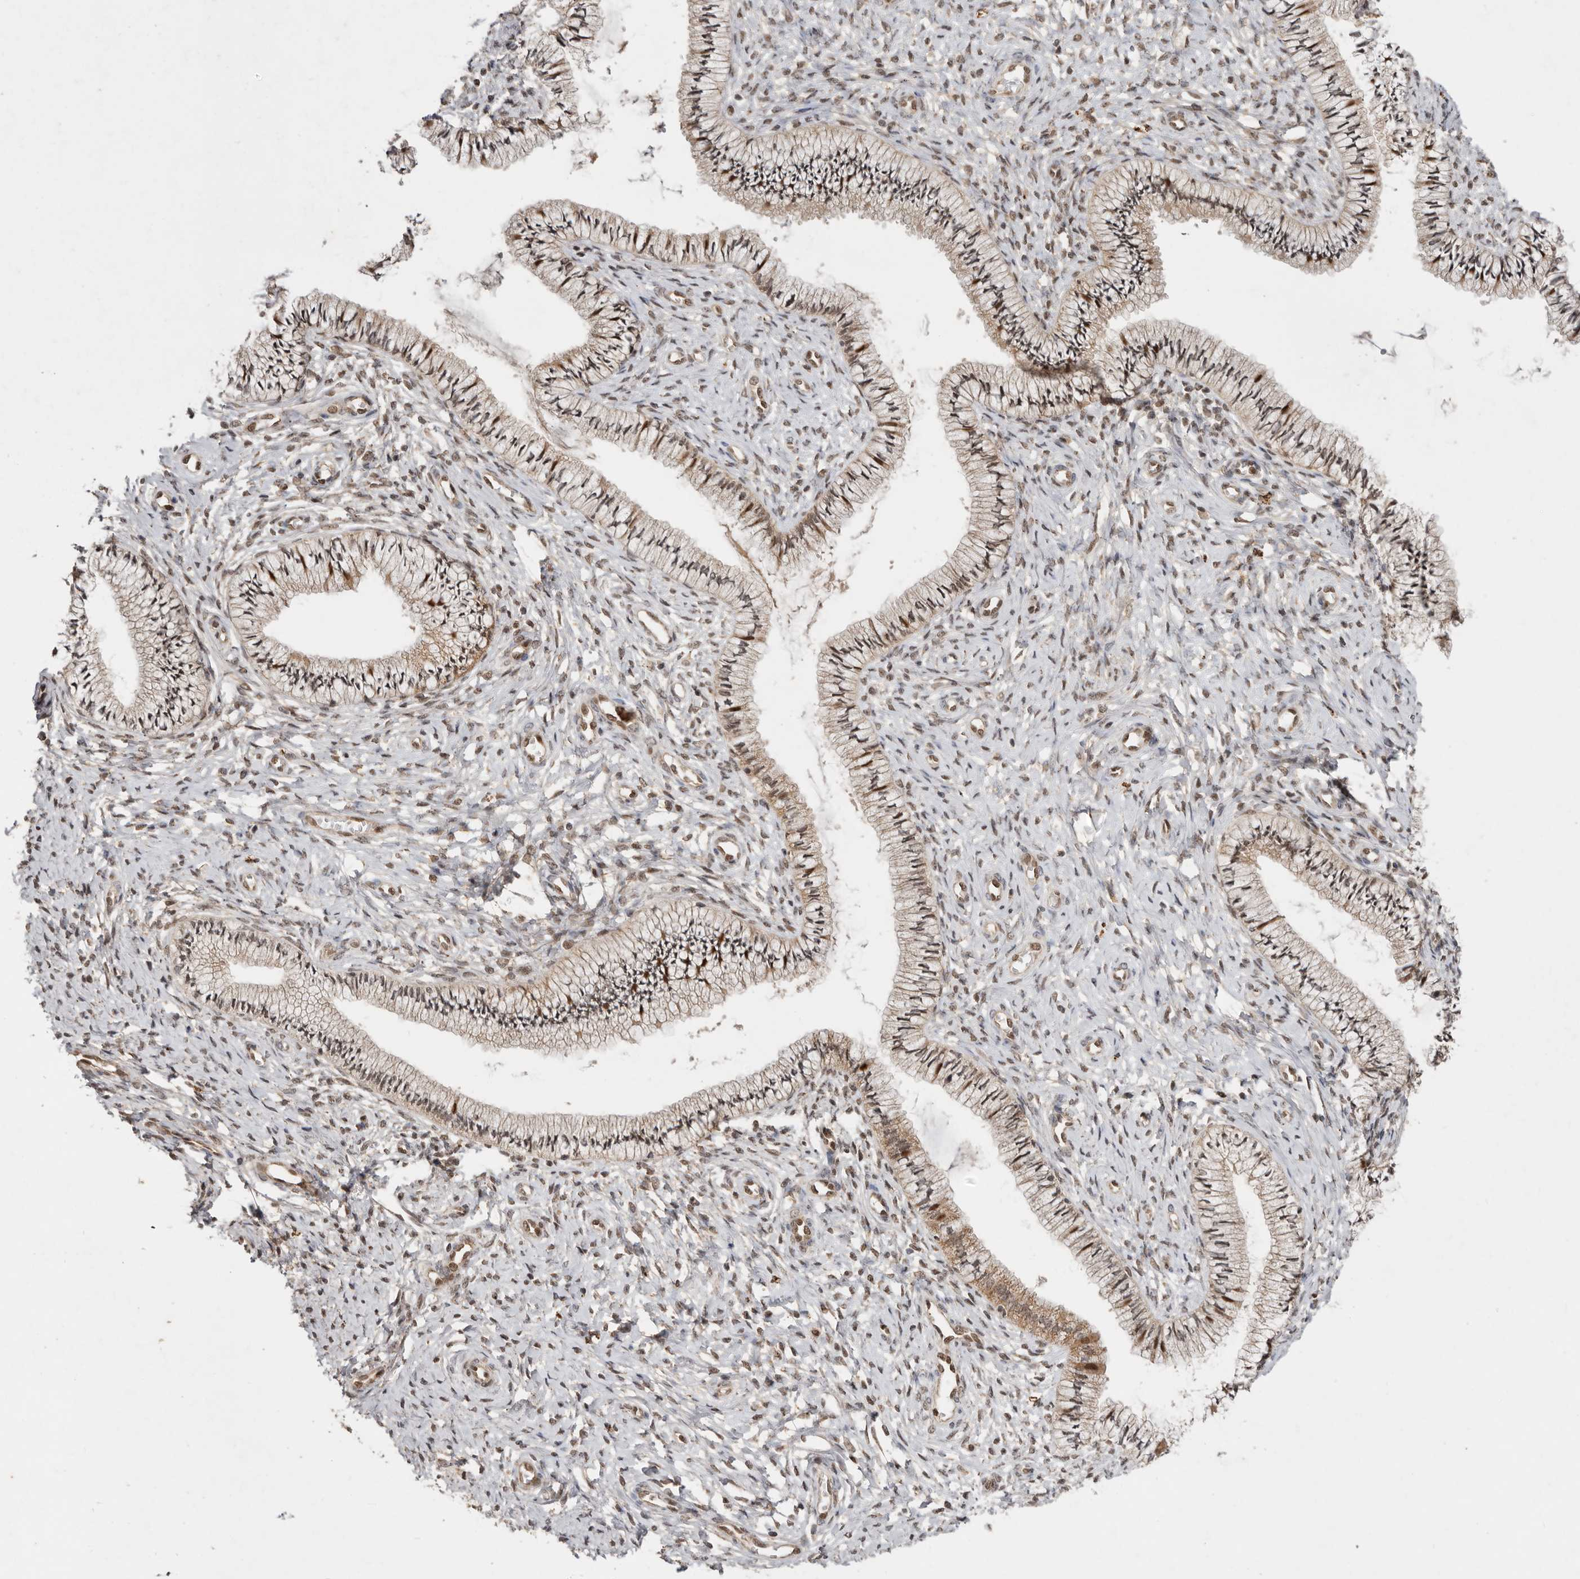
{"staining": {"intensity": "moderate", "quantity": ">75%", "location": "cytoplasmic/membranous,nuclear"}, "tissue": "cervix", "cell_type": "Glandular cells", "image_type": "normal", "snomed": [{"axis": "morphology", "description": "Normal tissue, NOS"}, {"axis": "topography", "description": "Cervix"}], "caption": "Immunohistochemical staining of normal cervix shows >75% levels of moderate cytoplasmic/membranous,nuclear protein staining in about >75% of glandular cells. Nuclei are stained in blue.", "gene": "TARS2", "patient": {"sex": "female", "age": 36}}